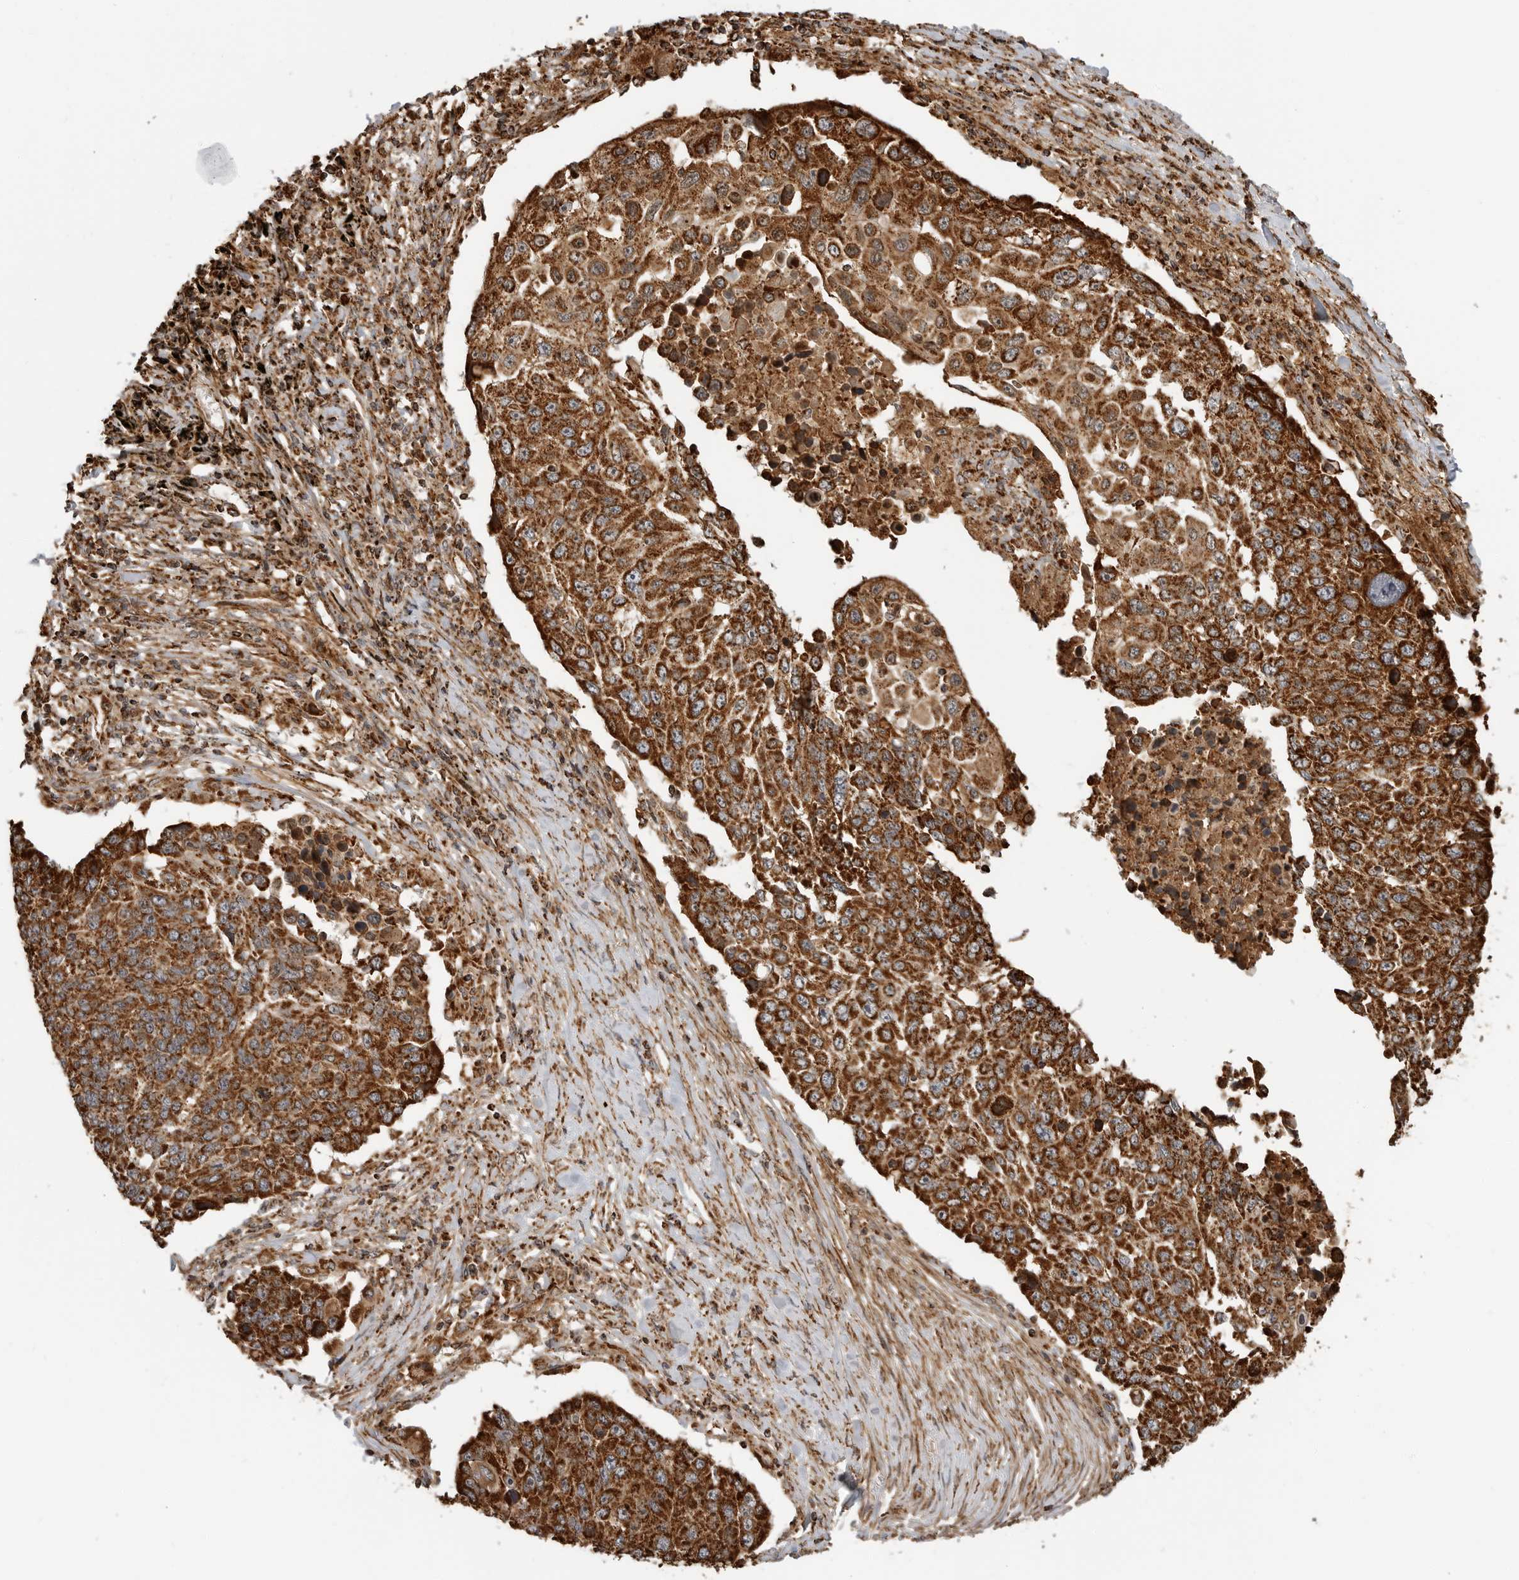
{"staining": {"intensity": "strong", "quantity": ">75%", "location": "cytoplasmic/membranous"}, "tissue": "lung cancer", "cell_type": "Tumor cells", "image_type": "cancer", "snomed": [{"axis": "morphology", "description": "Squamous cell carcinoma, NOS"}, {"axis": "topography", "description": "Lung"}], "caption": "Human lung cancer stained with a protein marker displays strong staining in tumor cells.", "gene": "BMP2K", "patient": {"sex": "male", "age": 66}}